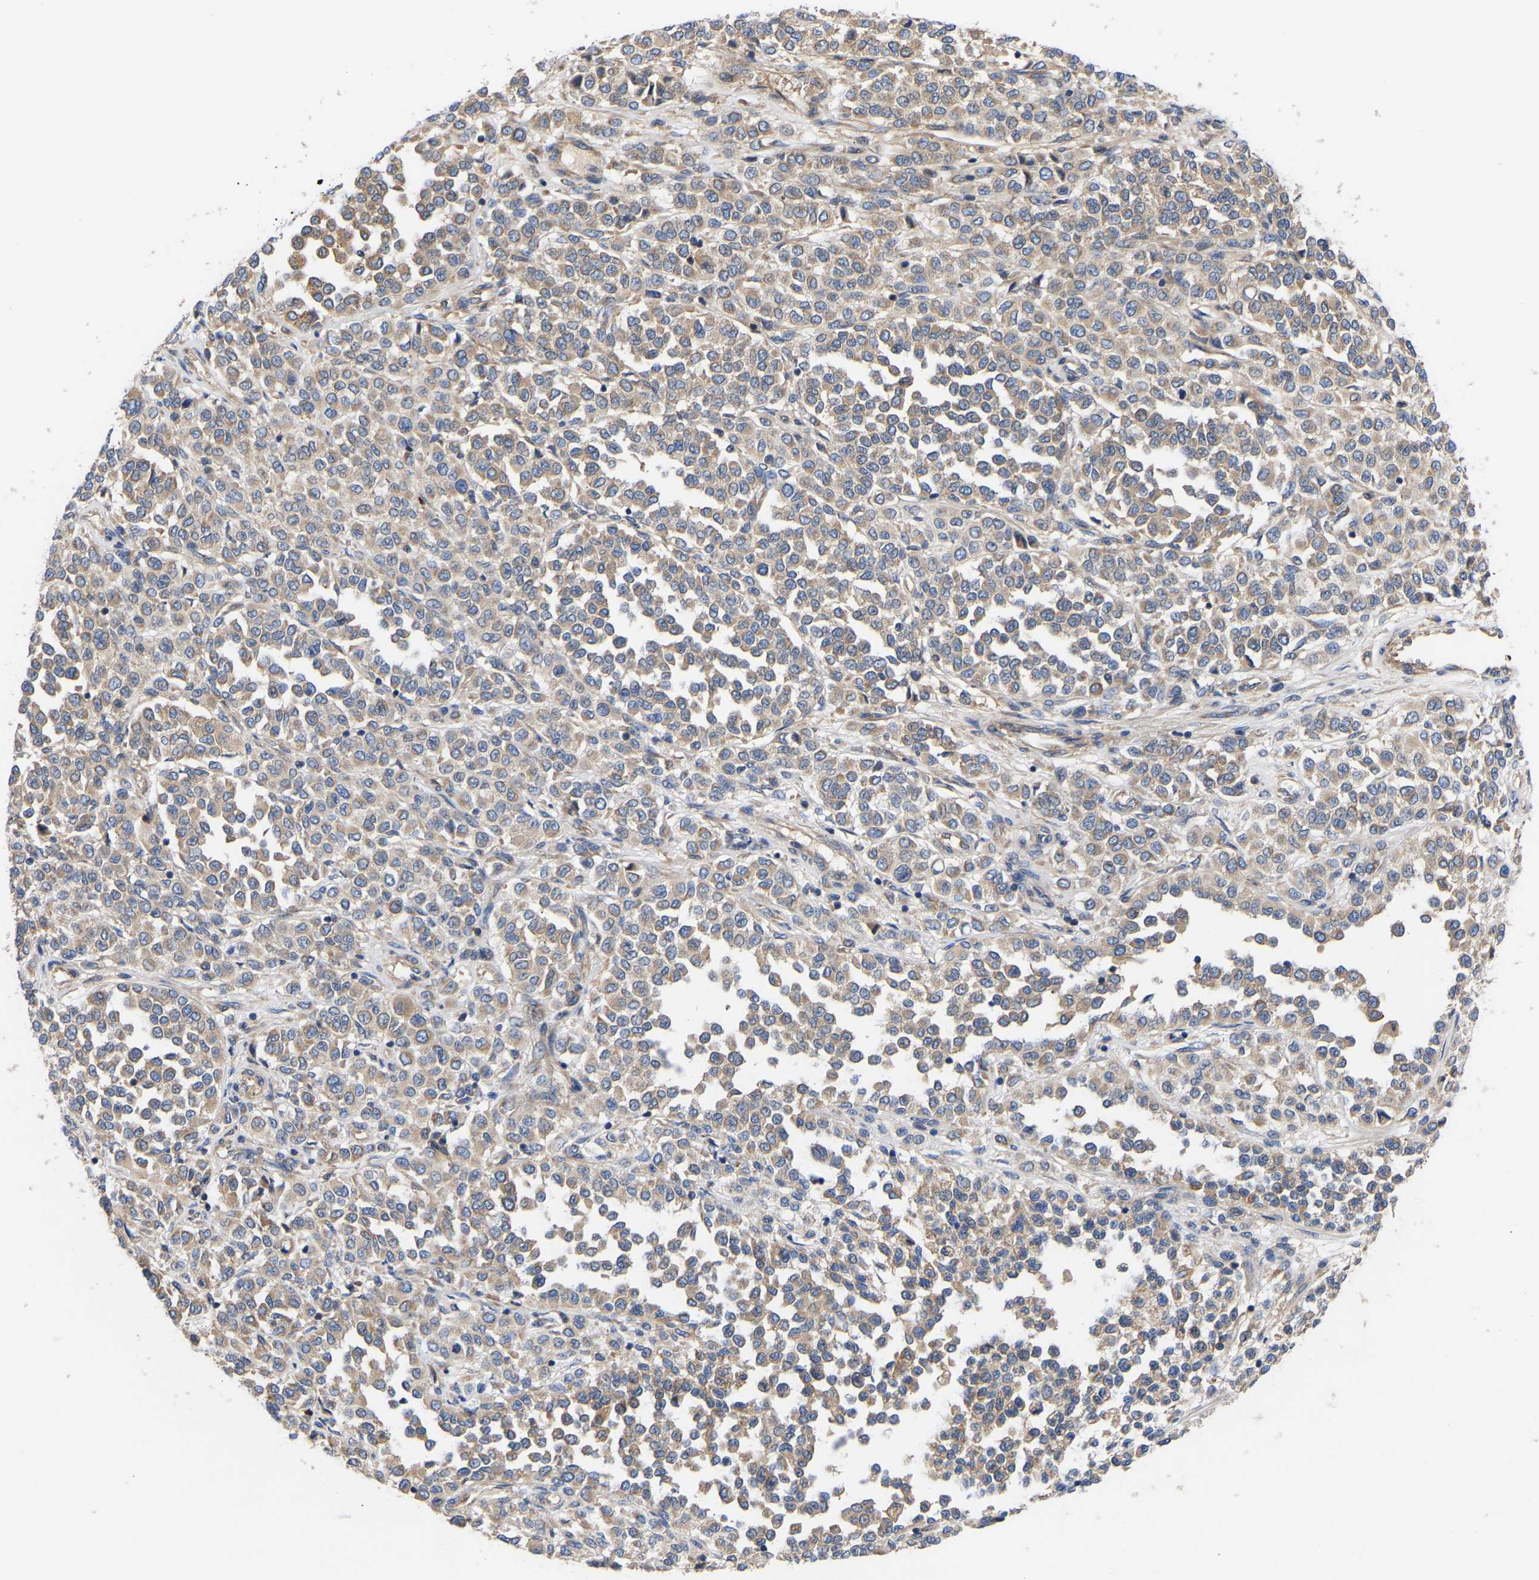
{"staining": {"intensity": "weak", "quantity": ">75%", "location": "cytoplasmic/membranous"}, "tissue": "melanoma", "cell_type": "Tumor cells", "image_type": "cancer", "snomed": [{"axis": "morphology", "description": "Malignant melanoma, Metastatic site"}, {"axis": "topography", "description": "Pancreas"}], "caption": "Tumor cells exhibit low levels of weak cytoplasmic/membranous positivity in approximately >75% of cells in human malignant melanoma (metastatic site). Using DAB (brown) and hematoxylin (blue) stains, captured at high magnification using brightfield microscopy.", "gene": "AIMP2", "patient": {"sex": "female", "age": 30}}